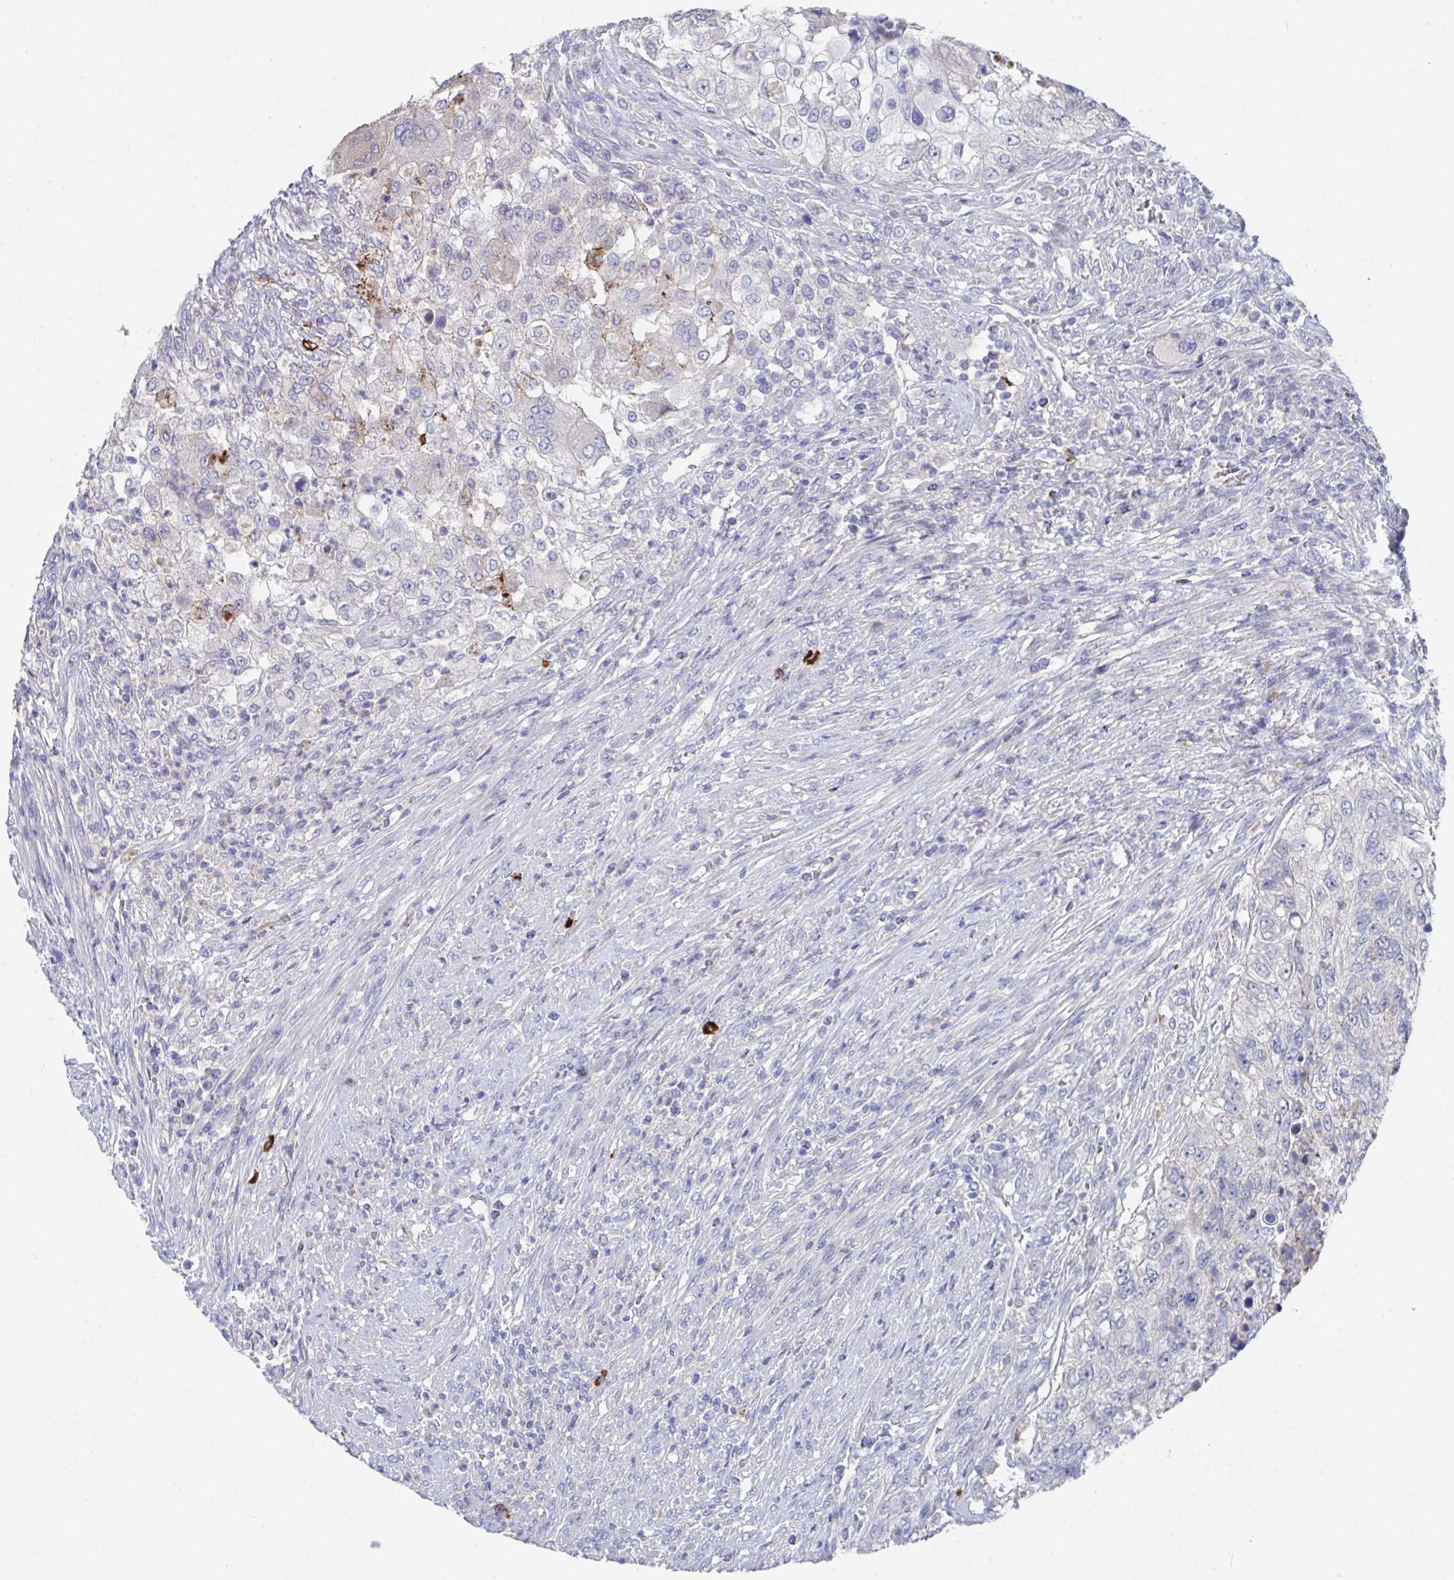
{"staining": {"intensity": "negative", "quantity": "none", "location": "none"}, "tissue": "urothelial cancer", "cell_type": "Tumor cells", "image_type": "cancer", "snomed": [{"axis": "morphology", "description": "Urothelial carcinoma, High grade"}, {"axis": "topography", "description": "Urinary bladder"}], "caption": "A photomicrograph of urothelial carcinoma (high-grade) stained for a protein exhibits no brown staining in tumor cells.", "gene": "KCNK5", "patient": {"sex": "female", "age": 60}}